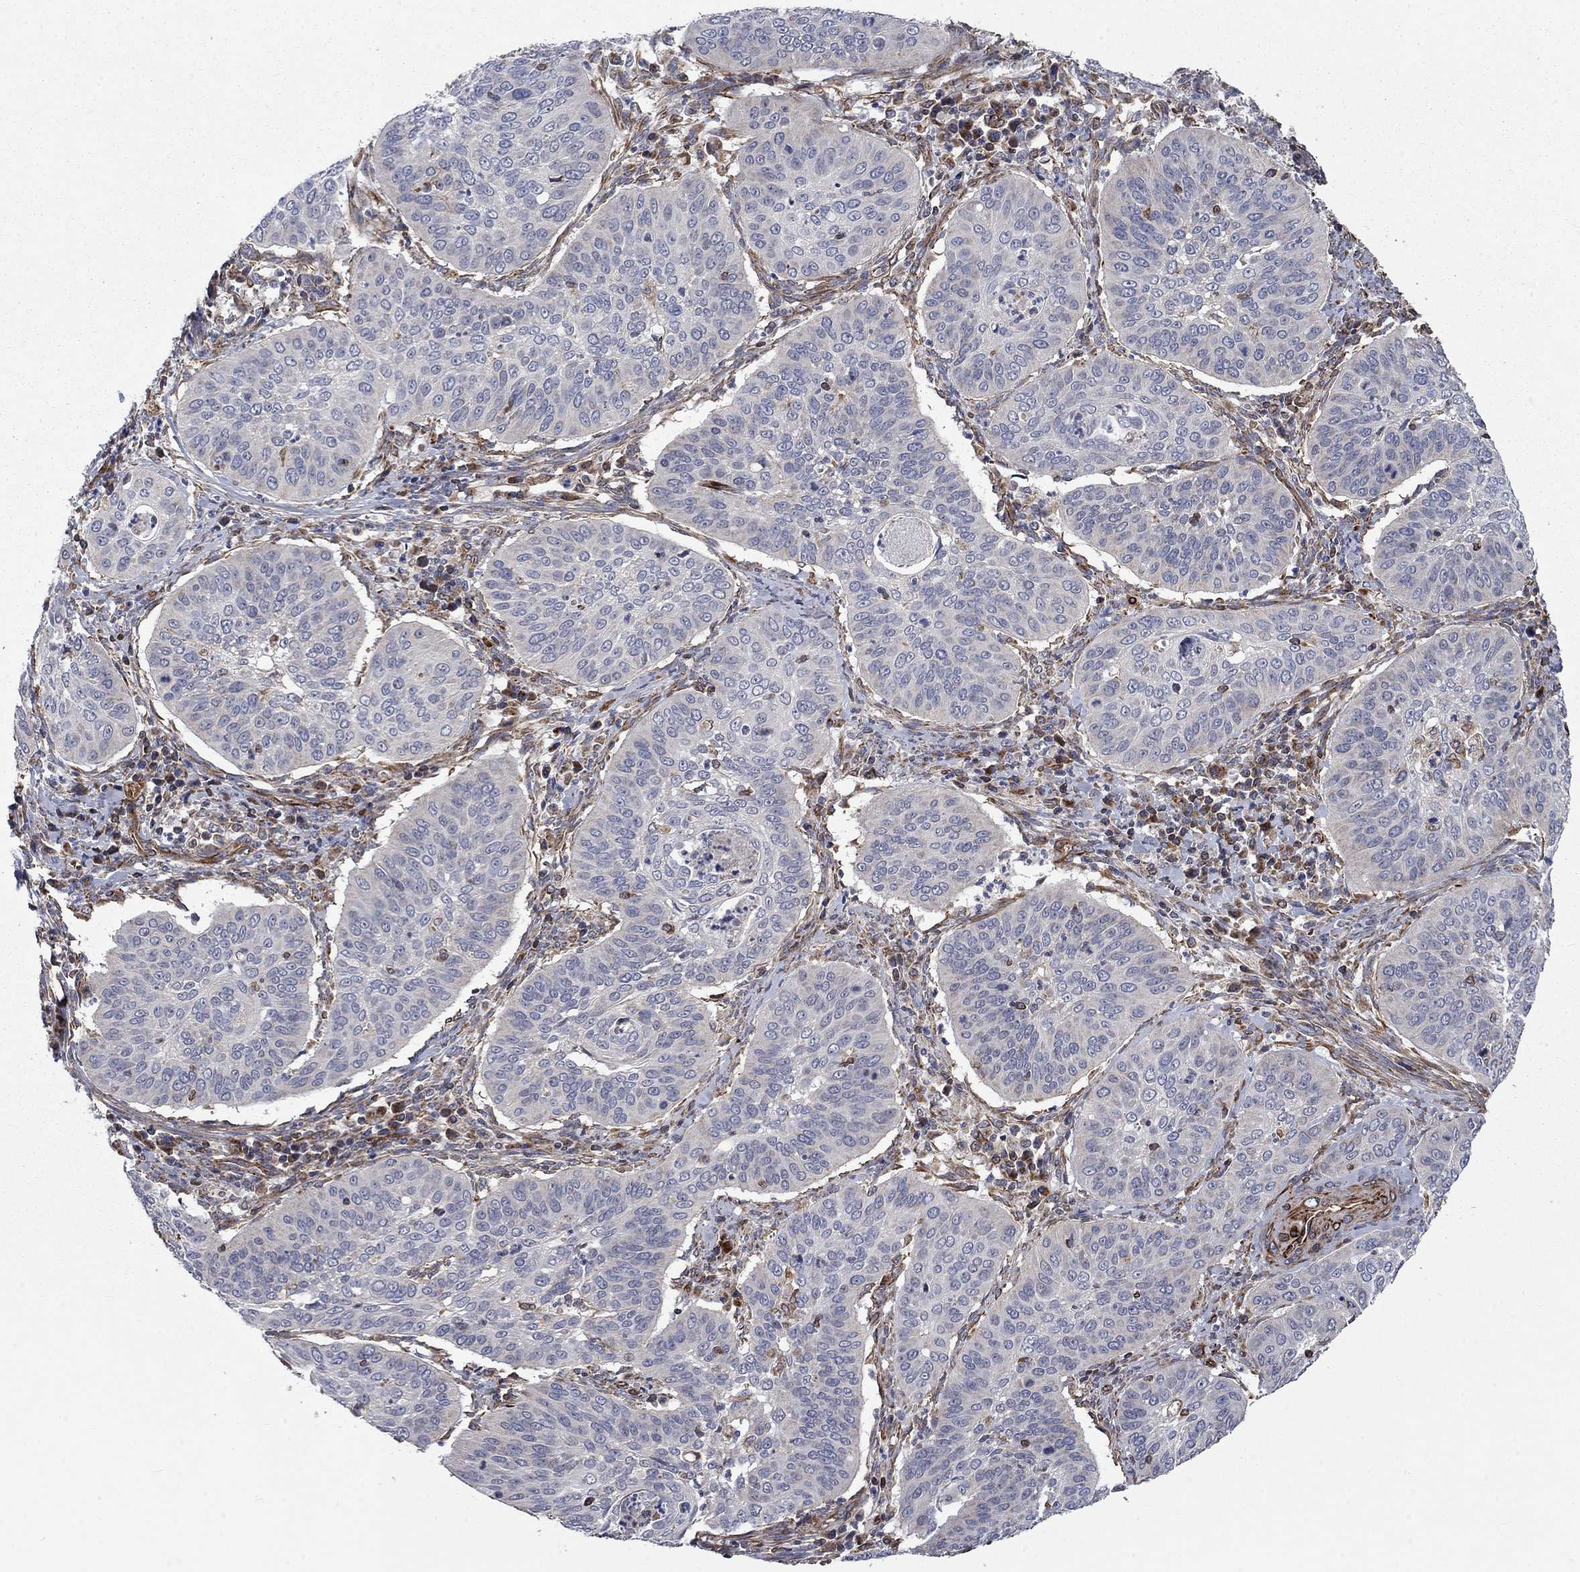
{"staining": {"intensity": "negative", "quantity": "none", "location": "none"}, "tissue": "cervical cancer", "cell_type": "Tumor cells", "image_type": "cancer", "snomed": [{"axis": "morphology", "description": "Normal tissue, NOS"}, {"axis": "morphology", "description": "Squamous cell carcinoma, NOS"}, {"axis": "topography", "description": "Cervix"}], "caption": "The IHC image has no significant staining in tumor cells of cervical cancer (squamous cell carcinoma) tissue. Nuclei are stained in blue.", "gene": "NDUFC1", "patient": {"sex": "female", "age": 39}}